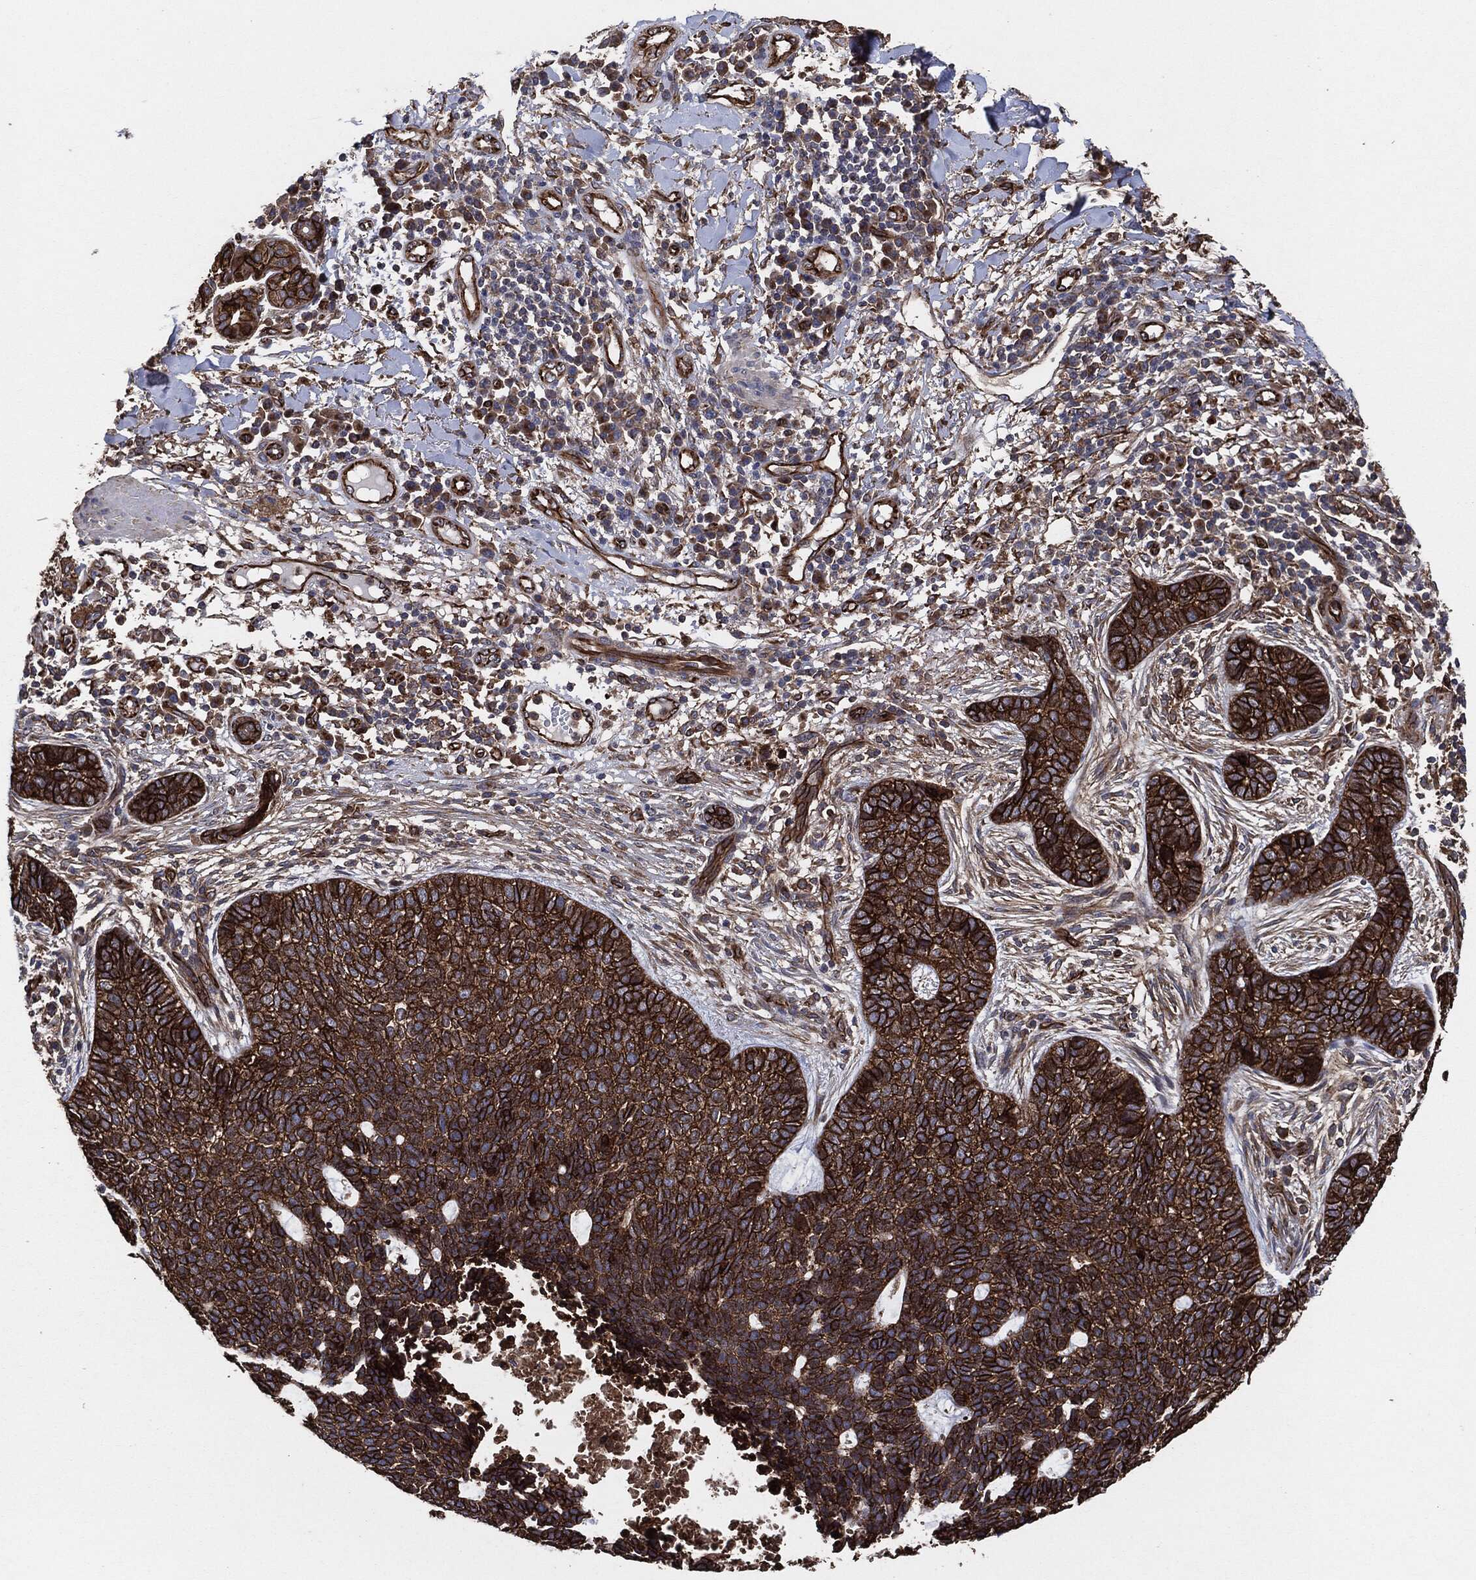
{"staining": {"intensity": "strong", "quantity": ">75%", "location": "cytoplasmic/membranous"}, "tissue": "skin cancer", "cell_type": "Tumor cells", "image_type": "cancer", "snomed": [{"axis": "morphology", "description": "Squamous cell carcinoma, NOS"}, {"axis": "topography", "description": "Skin"}], "caption": "Human skin squamous cell carcinoma stained with a protein marker reveals strong staining in tumor cells.", "gene": "CTNNA1", "patient": {"sex": "male", "age": 88}}